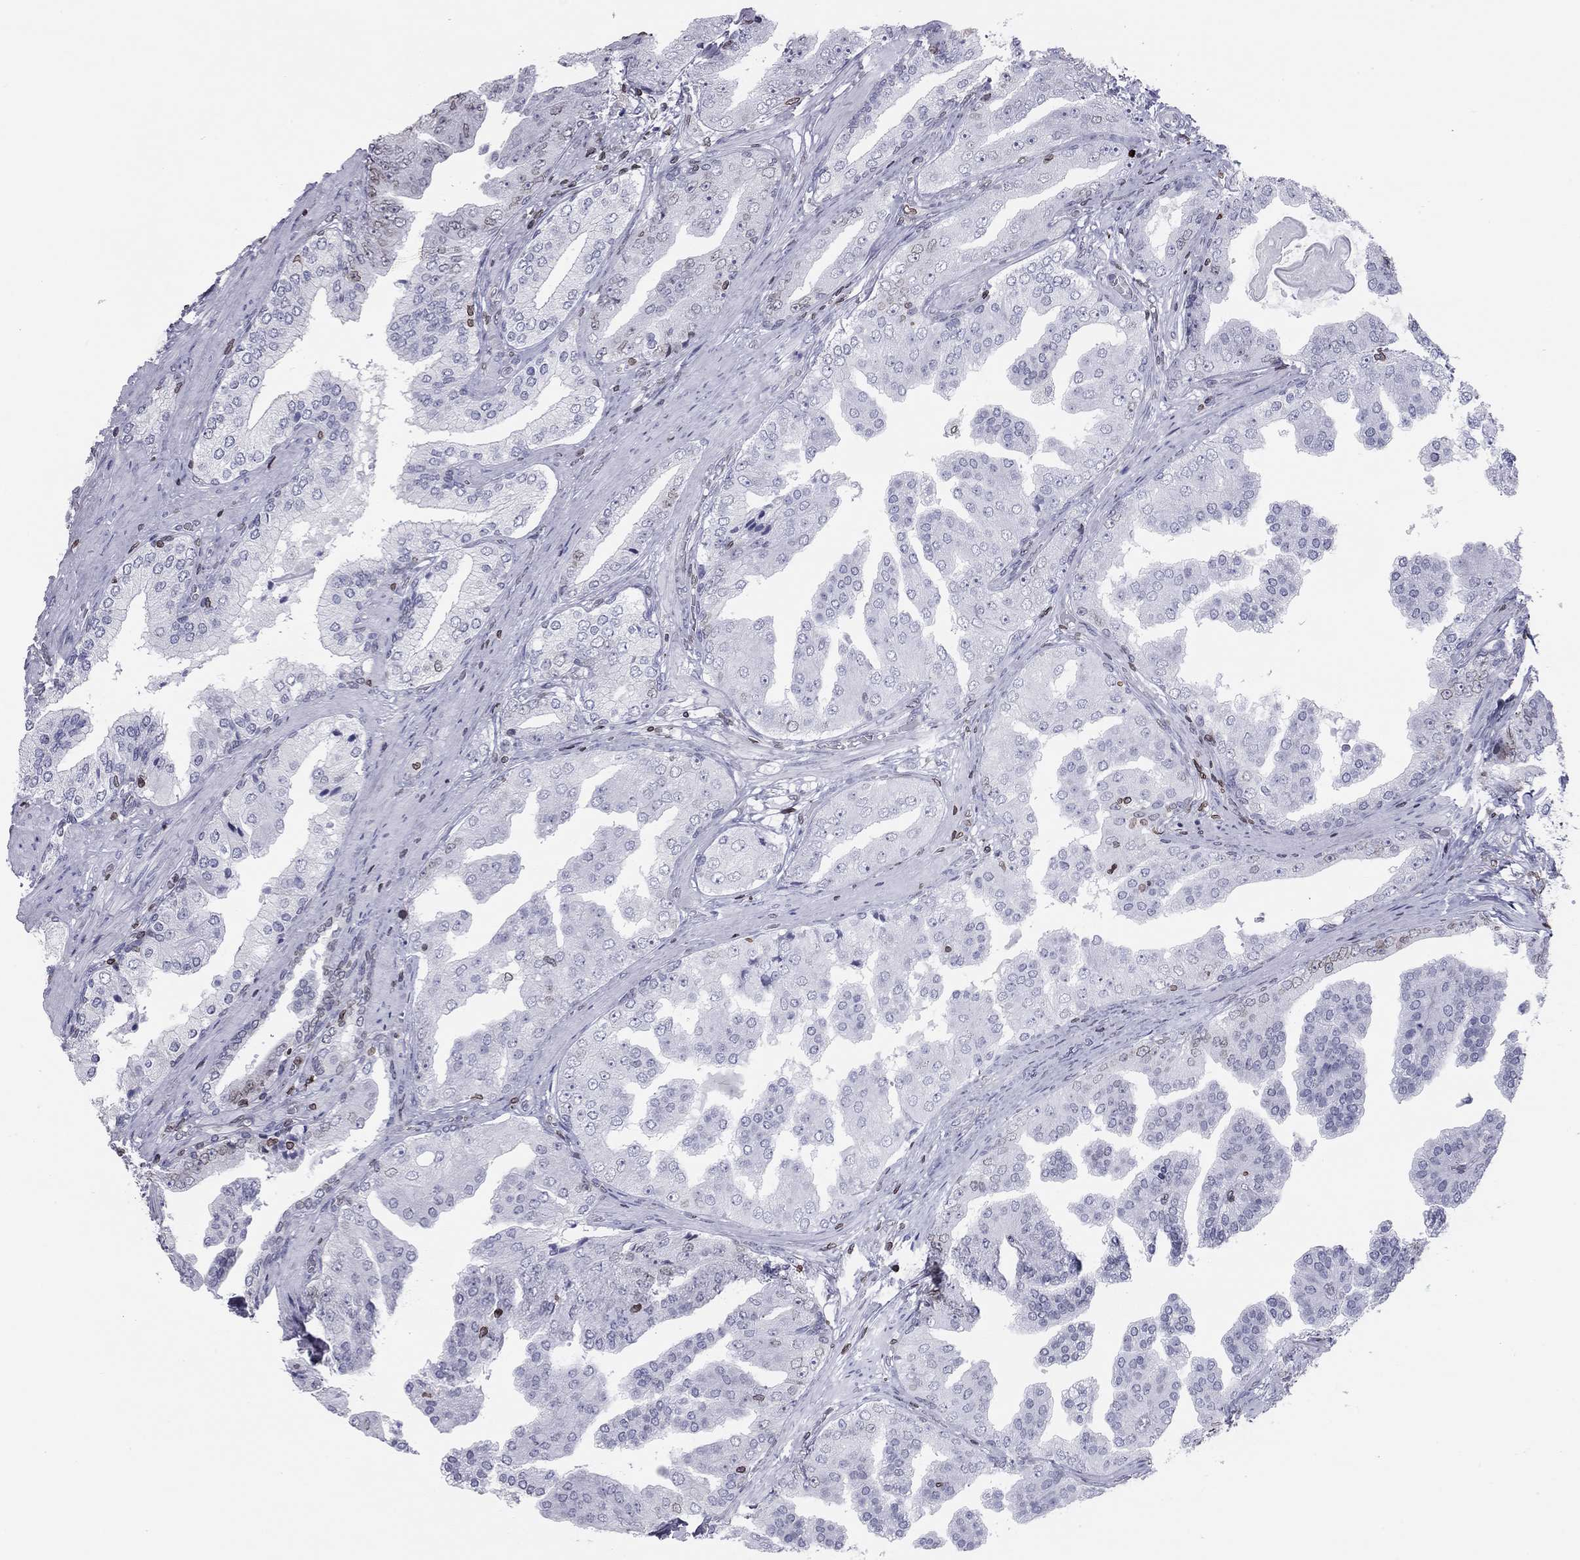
{"staining": {"intensity": "weak", "quantity": "<25%", "location": "cytoplasmic/membranous,nuclear"}, "tissue": "prostate cancer", "cell_type": "Tumor cells", "image_type": "cancer", "snomed": [{"axis": "morphology", "description": "Adenocarcinoma, Low grade"}, {"axis": "topography", "description": "Prostate and seminal vesicle, NOS"}], "caption": "The histopathology image exhibits no staining of tumor cells in prostate low-grade adenocarcinoma.", "gene": "ESPL1", "patient": {"sex": "male", "age": 61}}